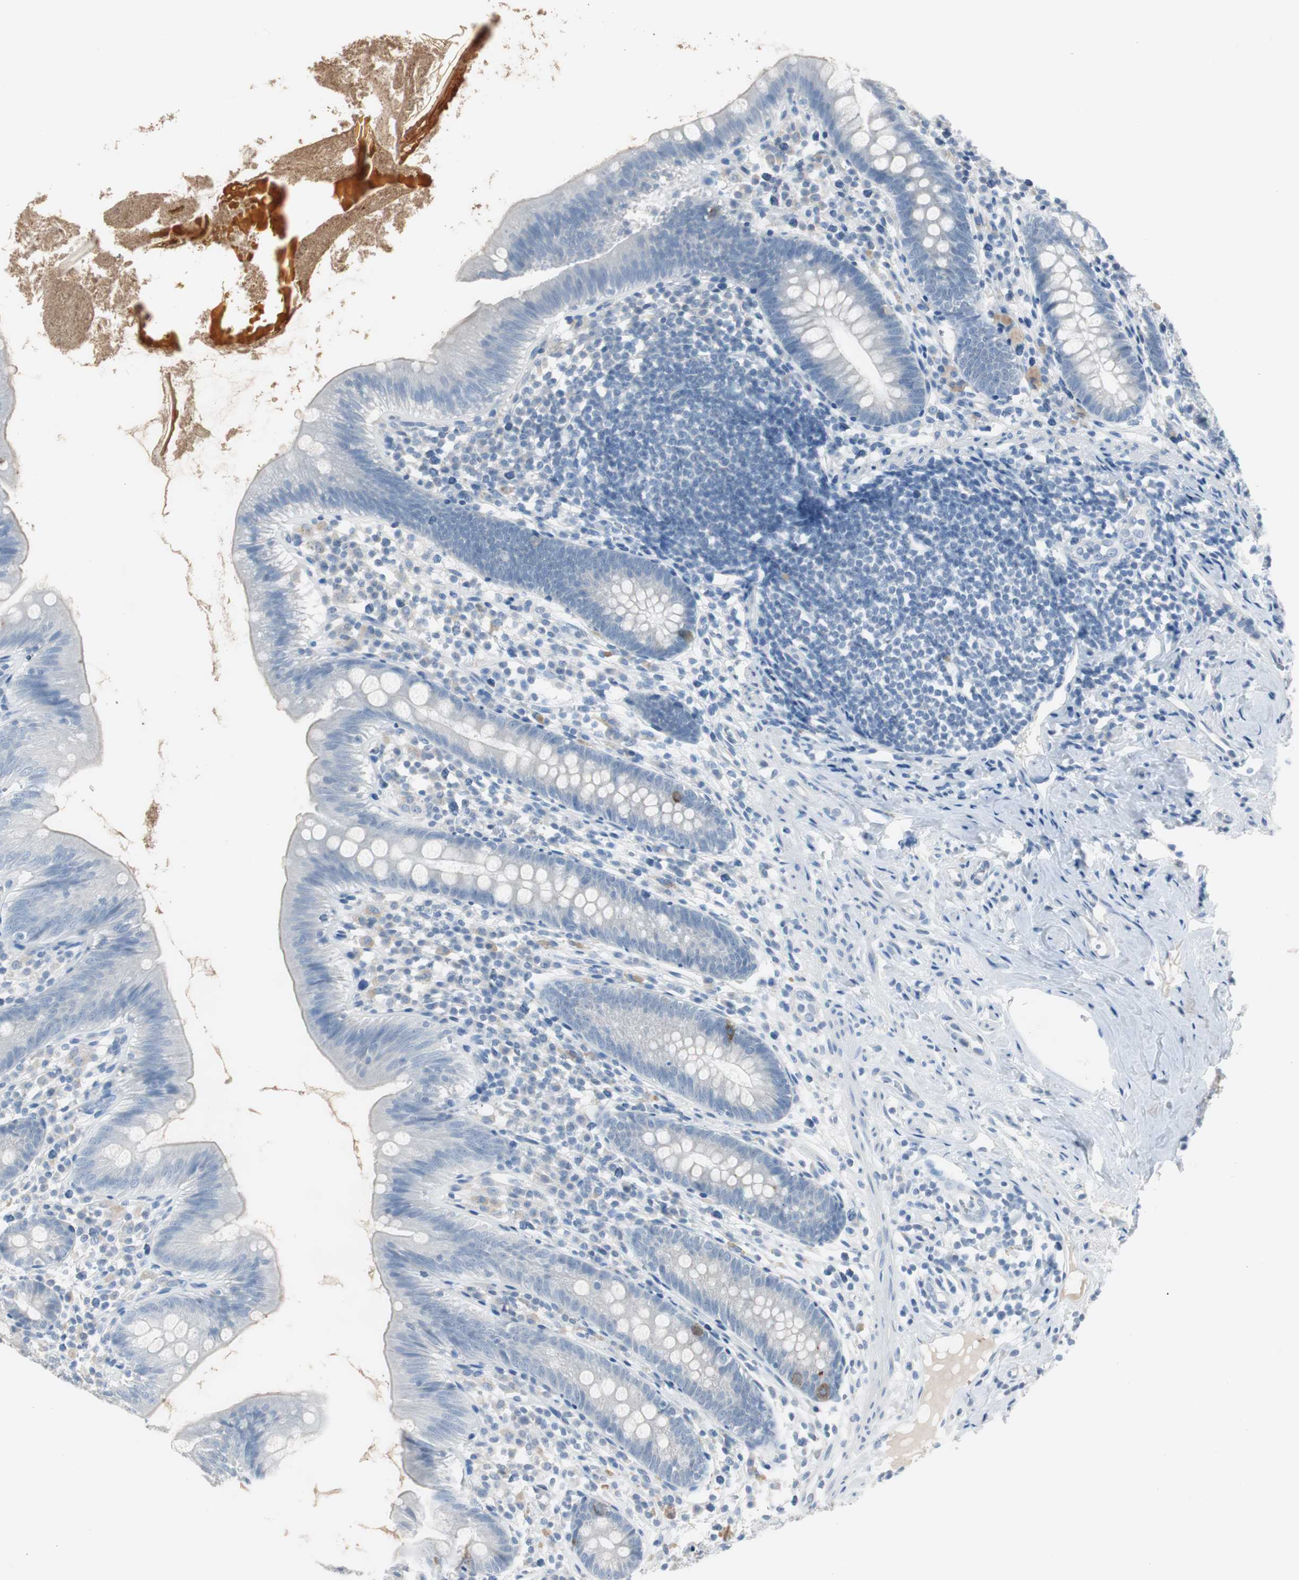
{"staining": {"intensity": "negative", "quantity": "none", "location": "none"}, "tissue": "appendix", "cell_type": "Glandular cells", "image_type": "normal", "snomed": [{"axis": "morphology", "description": "Normal tissue, NOS"}, {"axis": "topography", "description": "Appendix"}], "caption": "Appendix stained for a protein using immunohistochemistry (IHC) shows no expression glandular cells.", "gene": "S100A7A", "patient": {"sex": "male", "age": 52}}